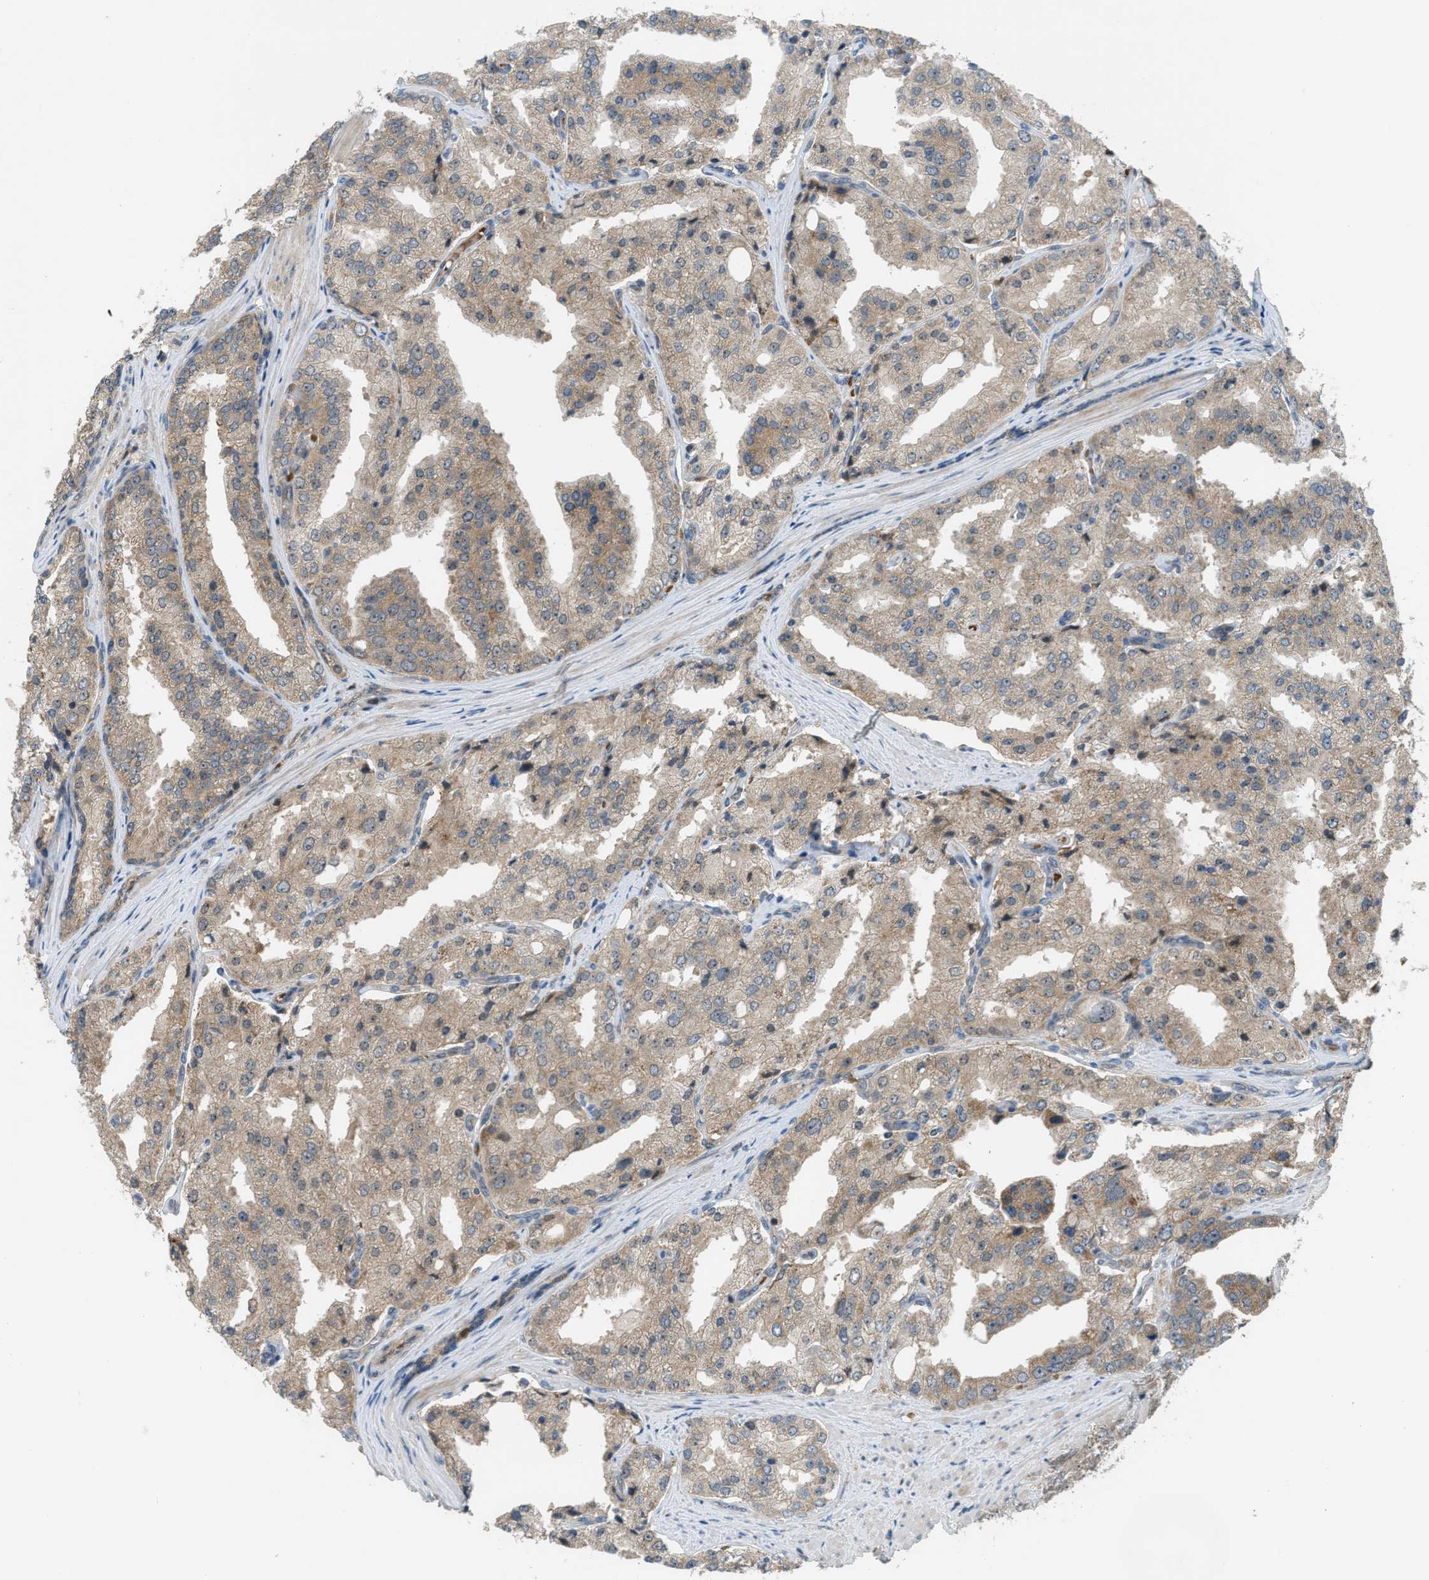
{"staining": {"intensity": "weak", "quantity": ">75%", "location": "cytoplasmic/membranous"}, "tissue": "prostate cancer", "cell_type": "Tumor cells", "image_type": "cancer", "snomed": [{"axis": "morphology", "description": "Adenocarcinoma, High grade"}, {"axis": "topography", "description": "Prostate"}], "caption": "Immunohistochemistry (IHC) photomicrograph of prostate cancer stained for a protein (brown), which demonstrates low levels of weak cytoplasmic/membranous positivity in about >75% of tumor cells.", "gene": "ZNF71", "patient": {"sex": "male", "age": 50}}